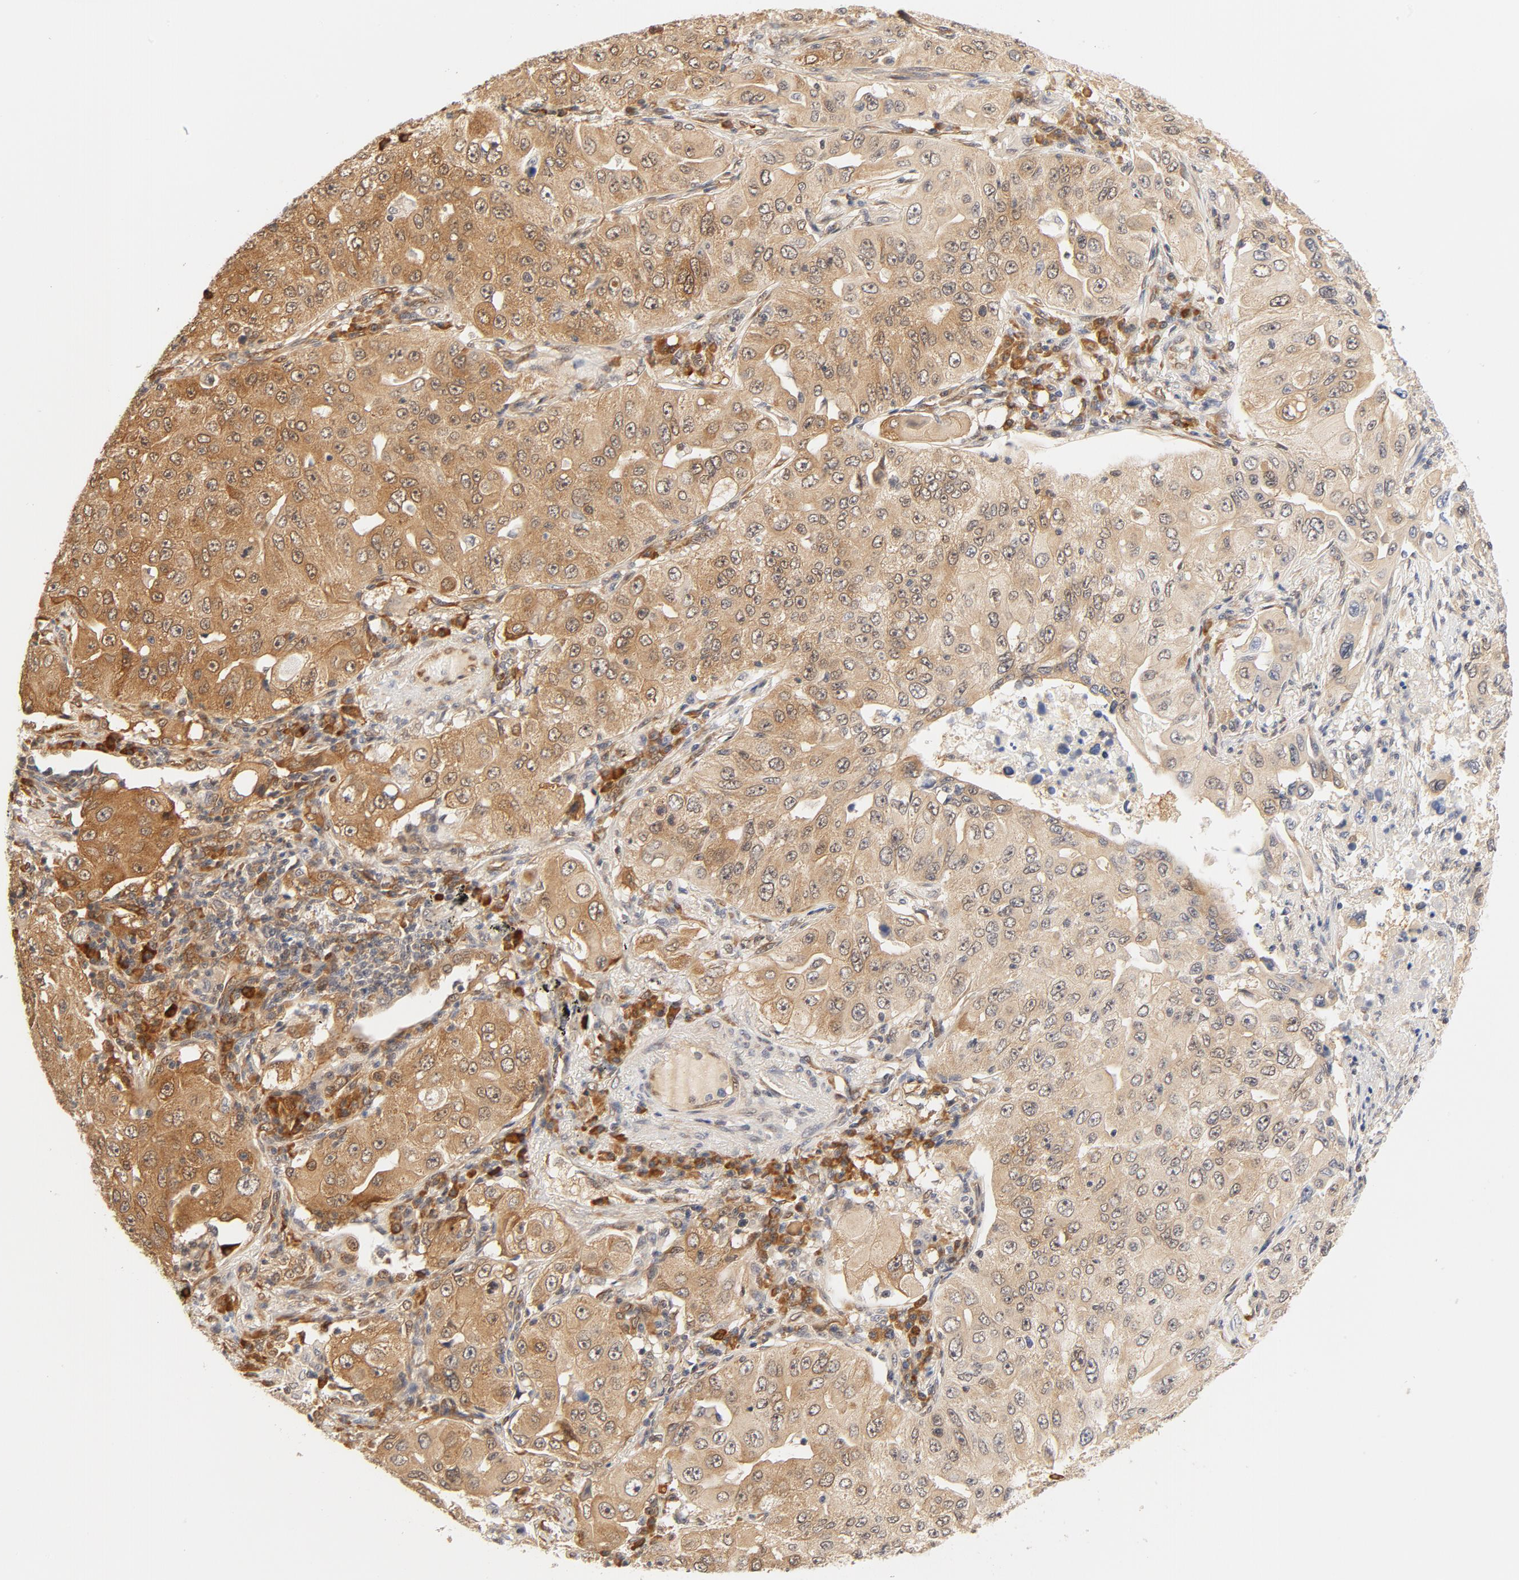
{"staining": {"intensity": "moderate", "quantity": ">75%", "location": "cytoplasmic/membranous"}, "tissue": "lung cancer", "cell_type": "Tumor cells", "image_type": "cancer", "snomed": [{"axis": "morphology", "description": "Adenocarcinoma, NOS"}, {"axis": "topography", "description": "Lung"}], "caption": "High-power microscopy captured an IHC photomicrograph of adenocarcinoma (lung), revealing moderate cytoplasmic/membranous positivity in about >75% of tumor cells. The staining was performed using DAB to visualize the protein expression in brown, while the nuclei were stained in blue with hematoxylin (Magnification: 20x).", "gene": "EIF4E", "patient": {"sex": "male", "age": 84}}